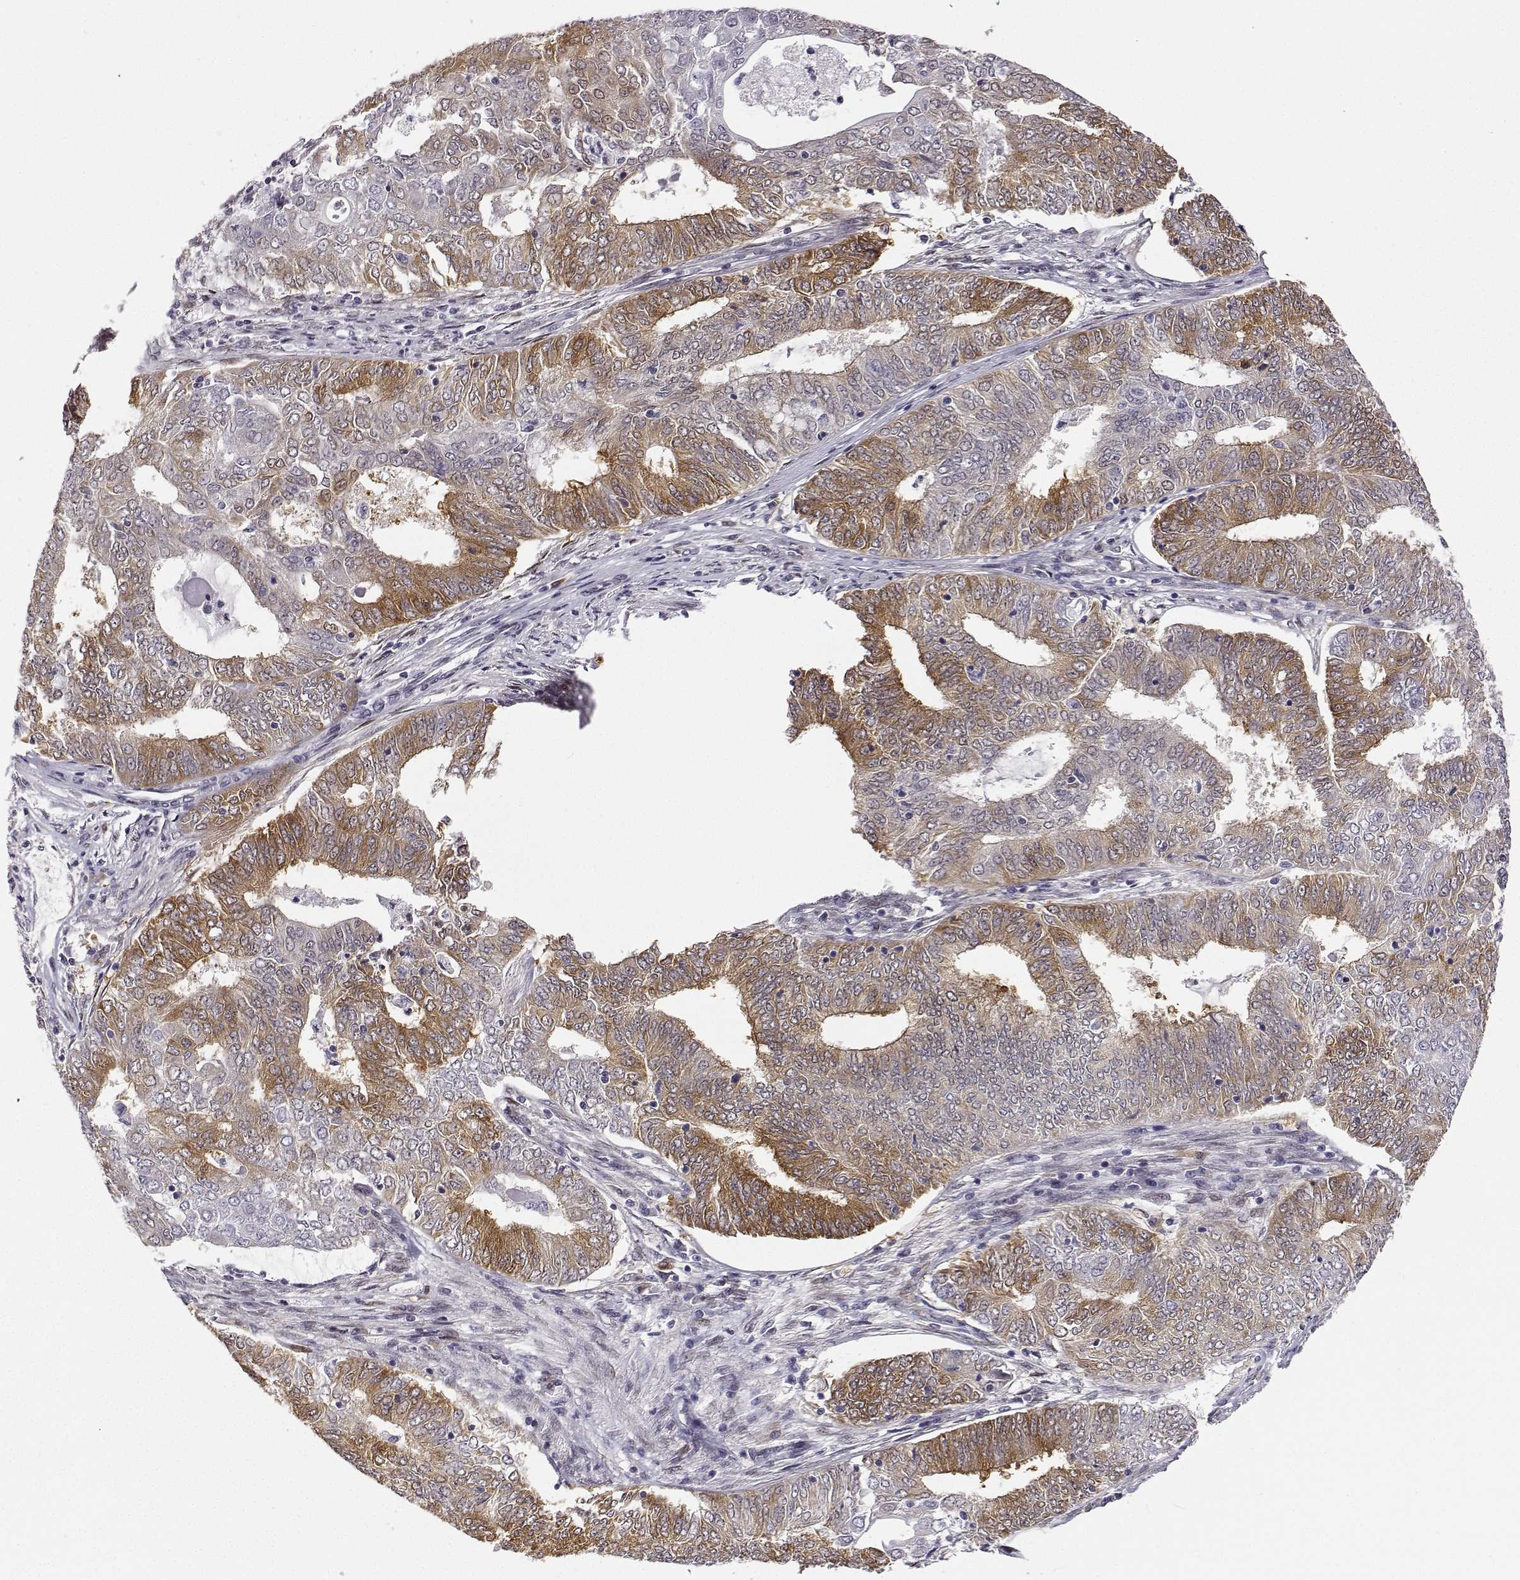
{"staining": {"intensity": "moderate", "quantity": "25%-75%", "location": "cytoplasmic/membranous"}, "tissue": "endometrial cancer", "cell_type": "Tumor cells", "image_type": "cancer", "snomed": [{"axis": "morphology", "description": "Adenocarcinoma, NOS"}, {"axis": "topography", "description": "Endometrium"}], "caption": "Protein staining exhibits moderate cytoplasmic/membranous expression in approximately 25%-75% of tumor cells in endometrial cancer (adenocarcinoma). The staining was performed using DAB to visualize the protein expression in brown, while the nuclei were stained in blue with hematoxylin (Magnification: 20x).", "gene": "PHGDH", "patient": {"sex": "female", "age": 62}}